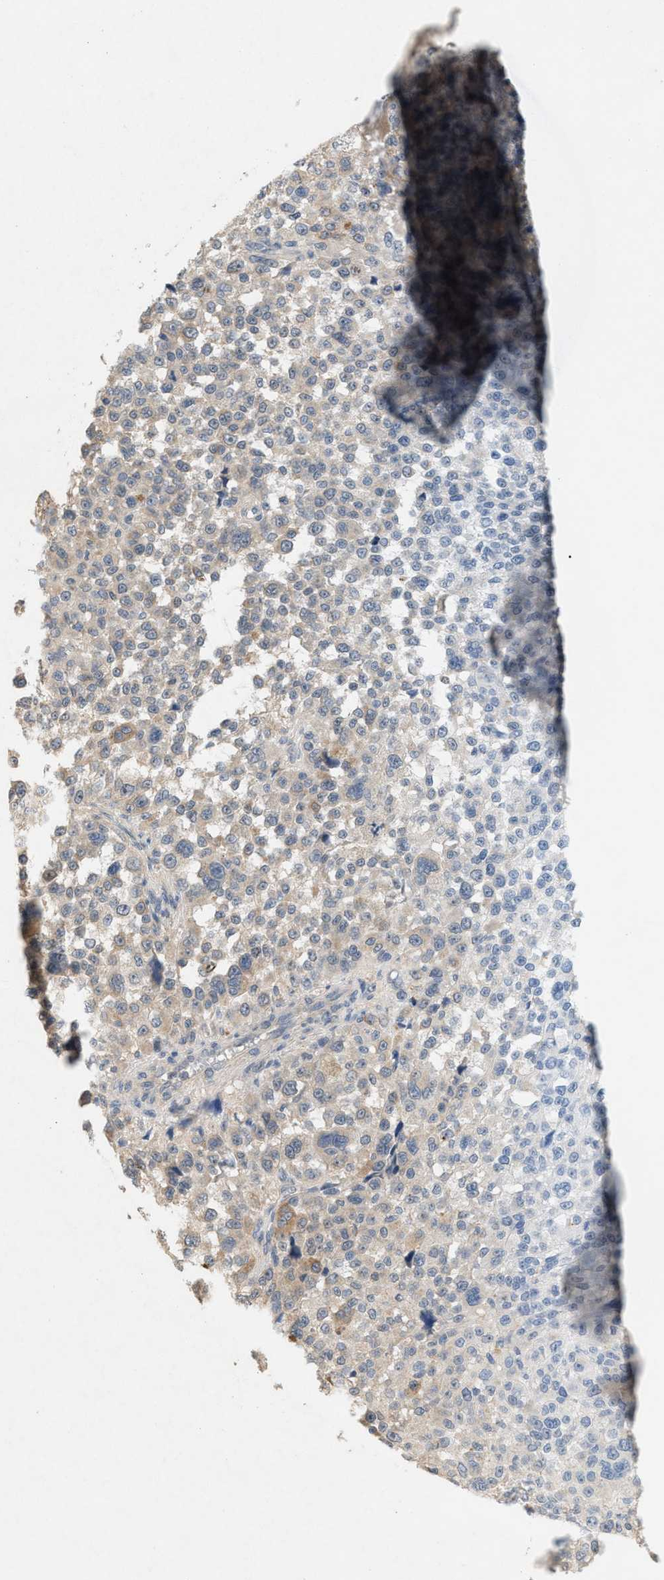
{"staining": {"intensity": "negative", "quantity": "none", "location": "none"}, "tissue": "melanoma", "cell_type": "Tumor cells", "image_type": "cancer", "snomed": [{"axis": "morphology", "description": "Malignant melanoma, NOS"}, {"axis": "topography", "description": "Skin"}], "caption": "Immunohistochemistry (IHC) image of neoplastic tissue: melanoma stained with DAB displays no significant protein positivity in tumor cells. (Immunohistochemistry (IHC), brightfield microscopy, high magnification).", "gene": "DCAF7", "patient": {"sex": "female", "age": 55}}